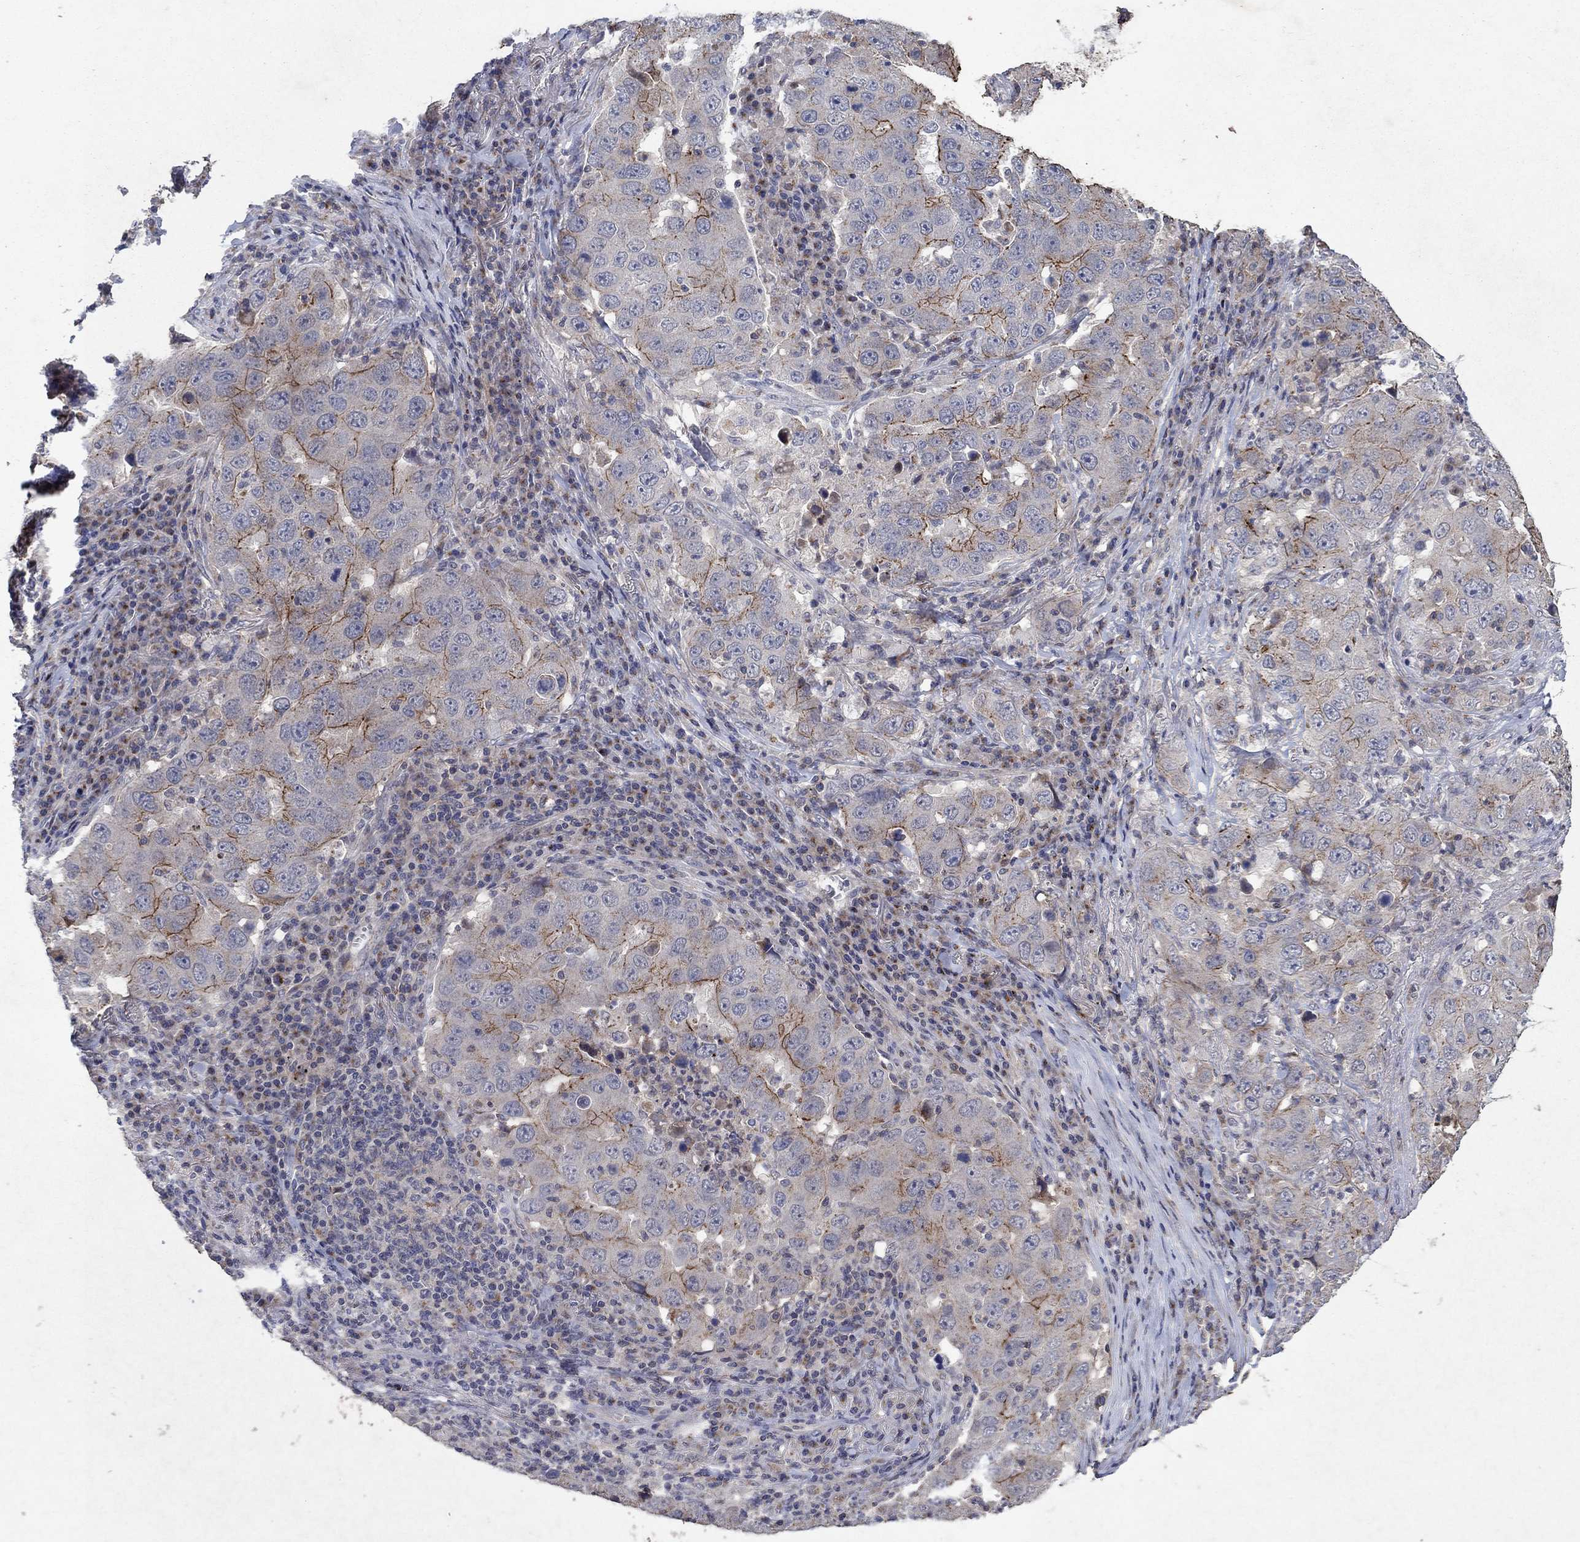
{"staining": {"intensity": "strong", "quantity": "25%-75%", "location": "cytoplasmic/membranous"}, "tissue": "lung cancer", "cell_type": "Tumor cells", "image_type": "cancer", "snomed": [{"axis": "morphology", "description": "Adenocarcinoma, NOS"}, {"axis": "topography", "description": "Lung"}], "caption": "Immunohistochemical staining of lung adenocarcinoma demonstrates high levels of strong cytoplasmic/membranous positivity in about 25%-75% of tumor cells.", "gene": "FRG1", "patient": {"sex": "male", "age": 73}}